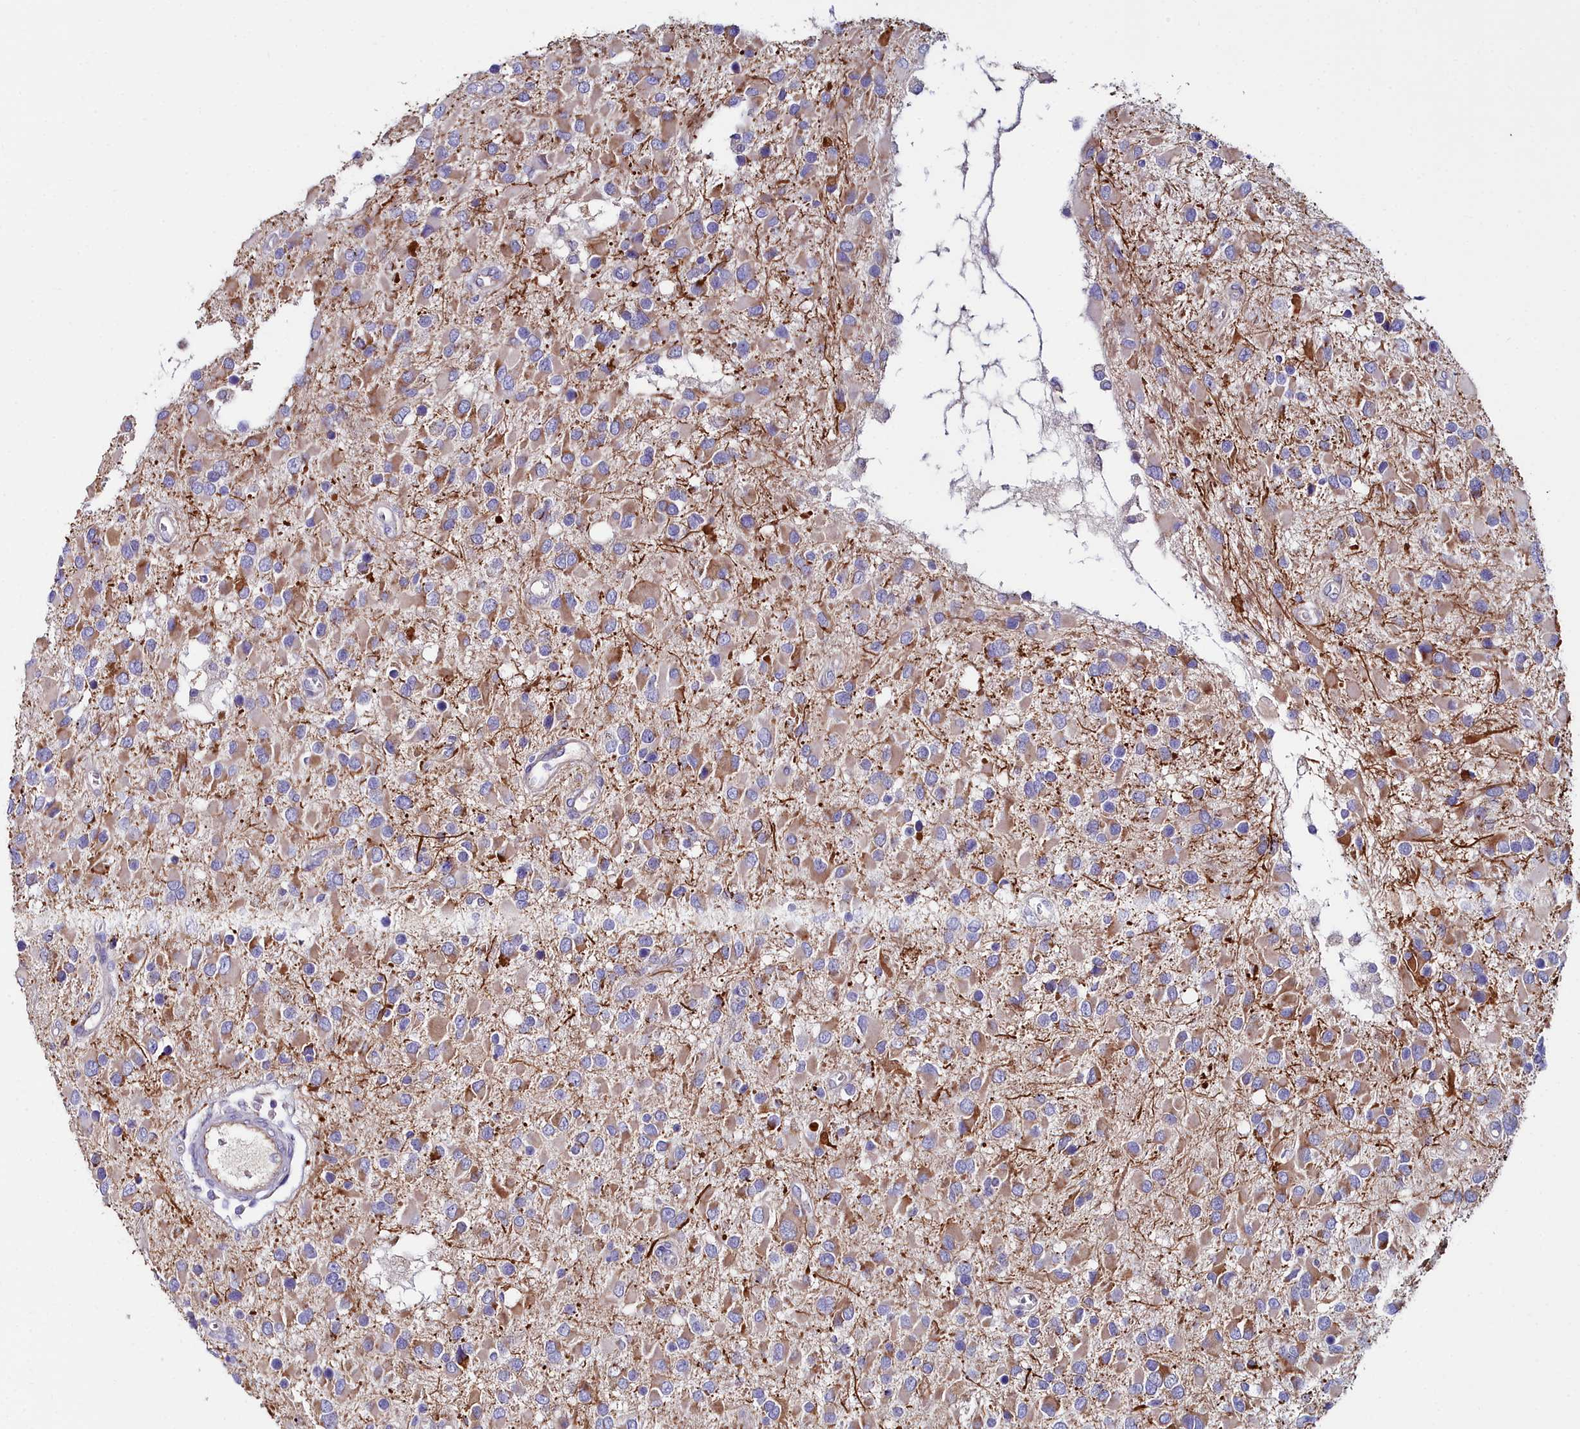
{"staining": {"intensity": "moderate", "quantity": "25%-75%", "location": "cytoplasmic/membranous"}, "tissue": "glioma", "cell_type": "Tumor cells", "image_type": "cancer", "snomed": [{"axis": "morphology", "description": "Glioma, malignant, High grade"}, {"axis": "topography", "description": "Brain"}], "caption": "A micrograph of glioma stained for a protein demonstrates moderate cytoplasmic/membranous brown staining in tumor cells.", "gene": "SLC49A3", "patient": {"sex": "male", "age": 53}}